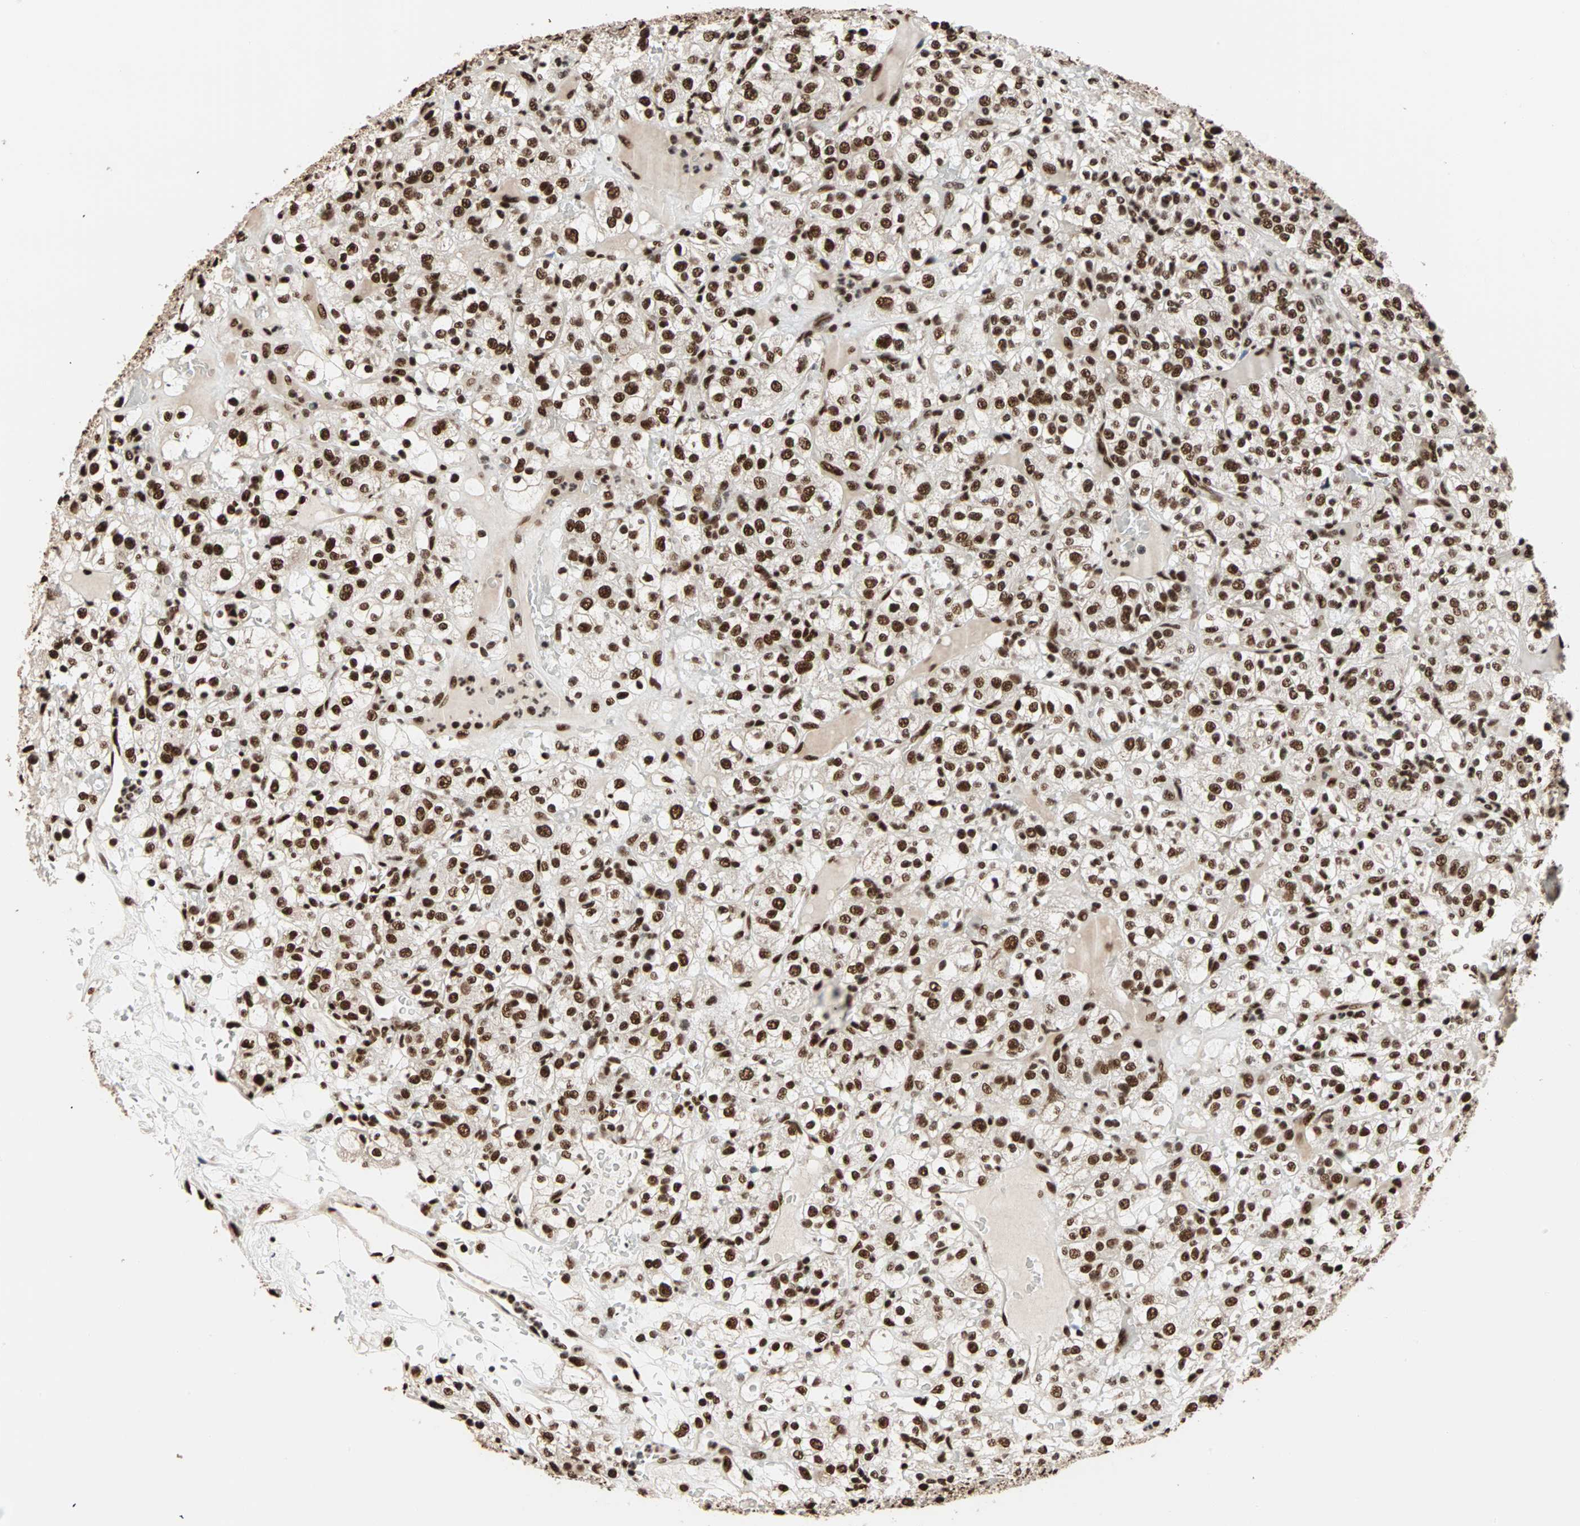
{"staining": {"intensity": "strong", "quantity": ">75%", "location": "nuclear"}, "tissue": "renal cancer", "cell_type": "Tumor cells", "image_type": "cancer", "snomed": [{"axis": "morphology", "description": "Normal tissue, NOS"}, {"axis": "morphology", "description": "Adenocarcinoma, NOS"}, {"axis": "topography", "description": "Kidney"}], "caption": "Renal cancer (adenocarcinoma) stained for a protein shows strong nuclear positivity in tumor cells.", "gene": "ILF2", "patient": {"sex": "female", "age": 72}}